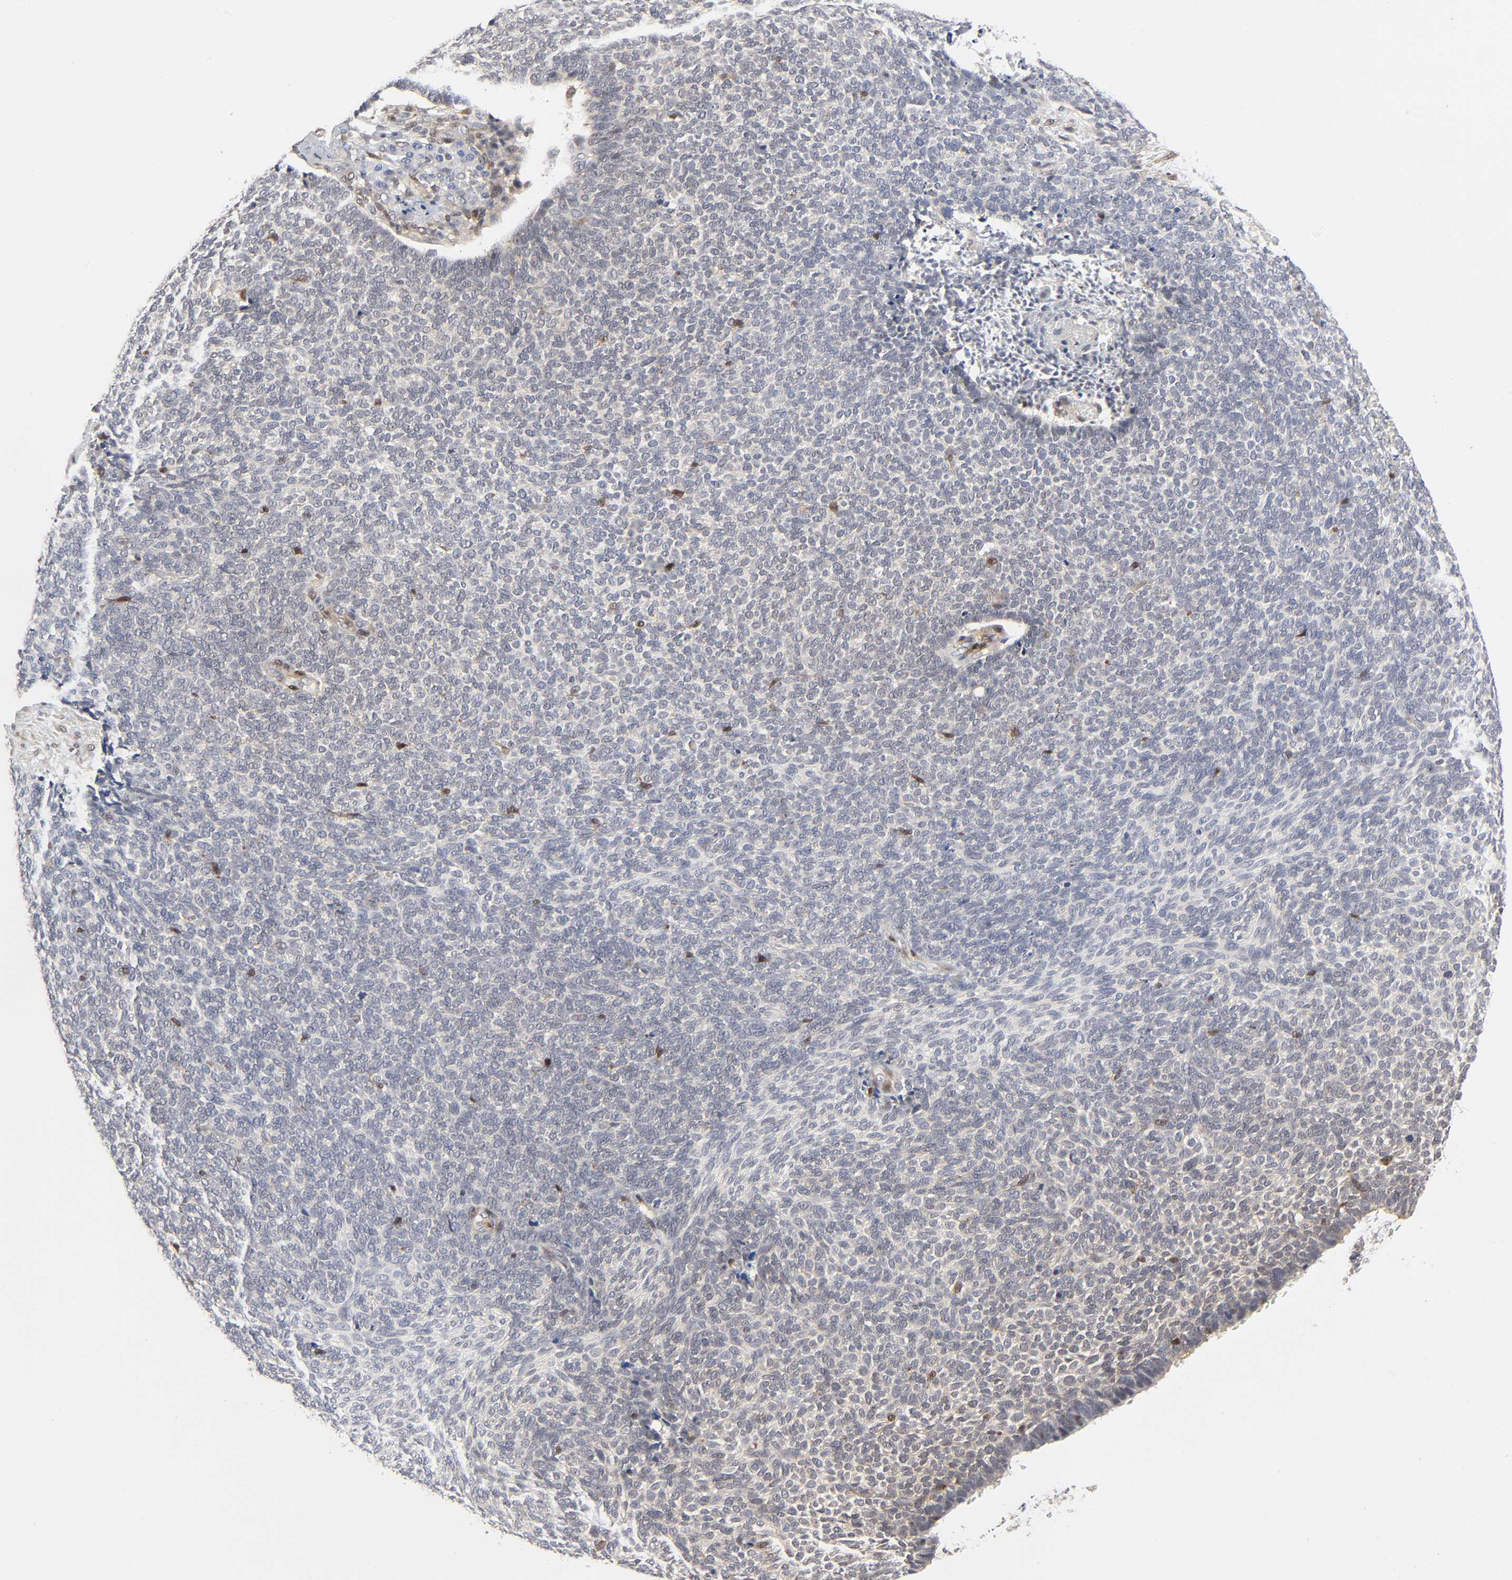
{"staining": {"intensity": "negative", "quantity": "none", "location": "none"}, "tissue": "skin cancer", "cell_type": "Tumor cells", "image_type": "cancer", "snomed": [{"axis": "morphology", "description": "Basal cell carcinoma"}, {"axis": "topography", "description": "Skin"}], "caption": "Tumor cells are negative for brown protein staining in basal cell carcinoma (skin).", "gene": "PTEN", "patient": {"sex": "male", "age": 87}}